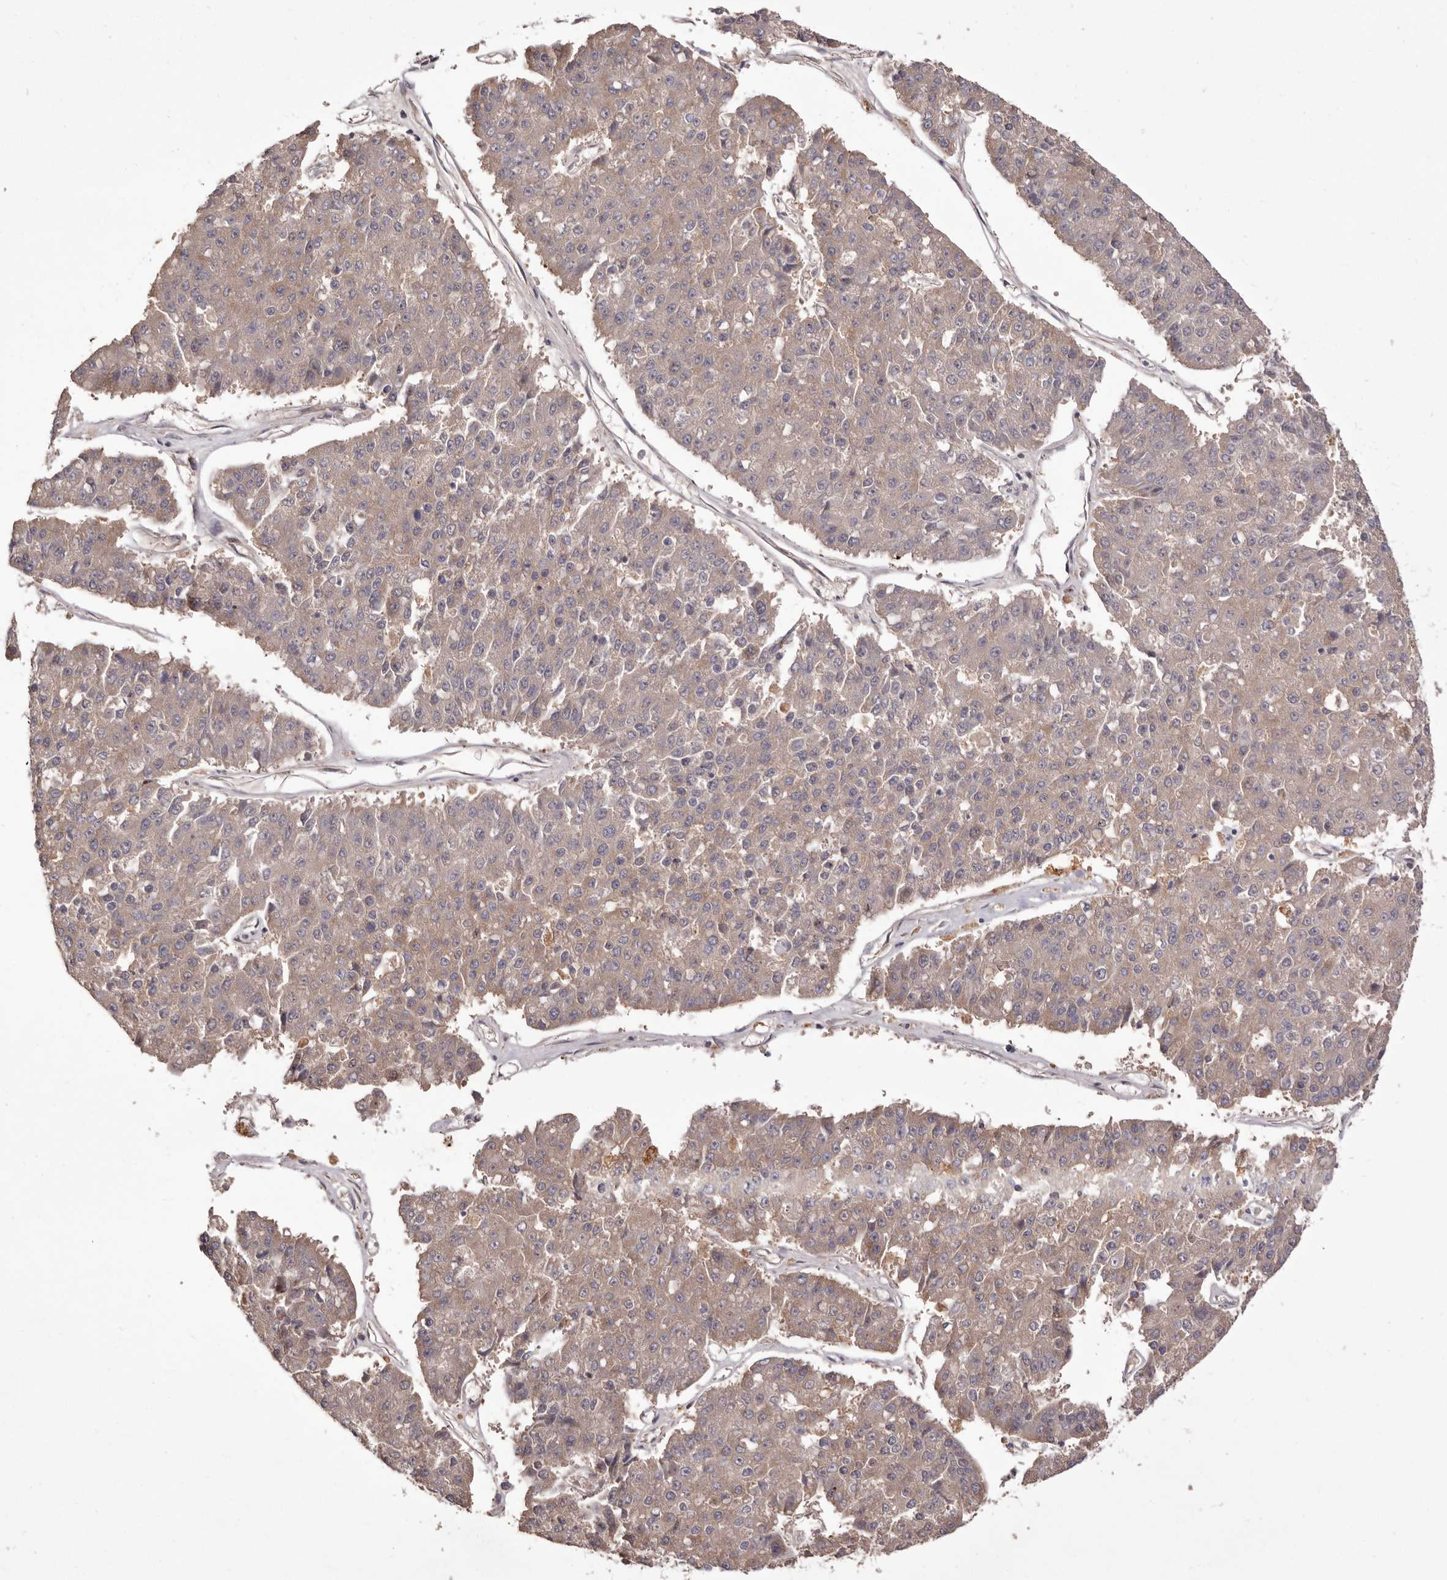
{"staining": {"intensity": "weak", "quantity": ">75%", "location": "cytoplasmic/membranous"}, "tissue": "pancreatic cancer", "cell_type": "Tumor cells", "image_type": "cancer", "snomed": [{"axis": "morphology", "description": "Adenocarcinoma, NOS"}, {"axis": "topography", "description": "Pancreas"}], "caption": "Adenocarcinoma (pancreatic) tissue displays weak cytoplasmic/membranous expression in approximately >75% of tumor cells, visualized by immunohistochemistry. The protein is shown in brown color, while the nuclei are stained blue.", "gene": "DOP1A", "patient": {"sex": "male", "age": 50}}